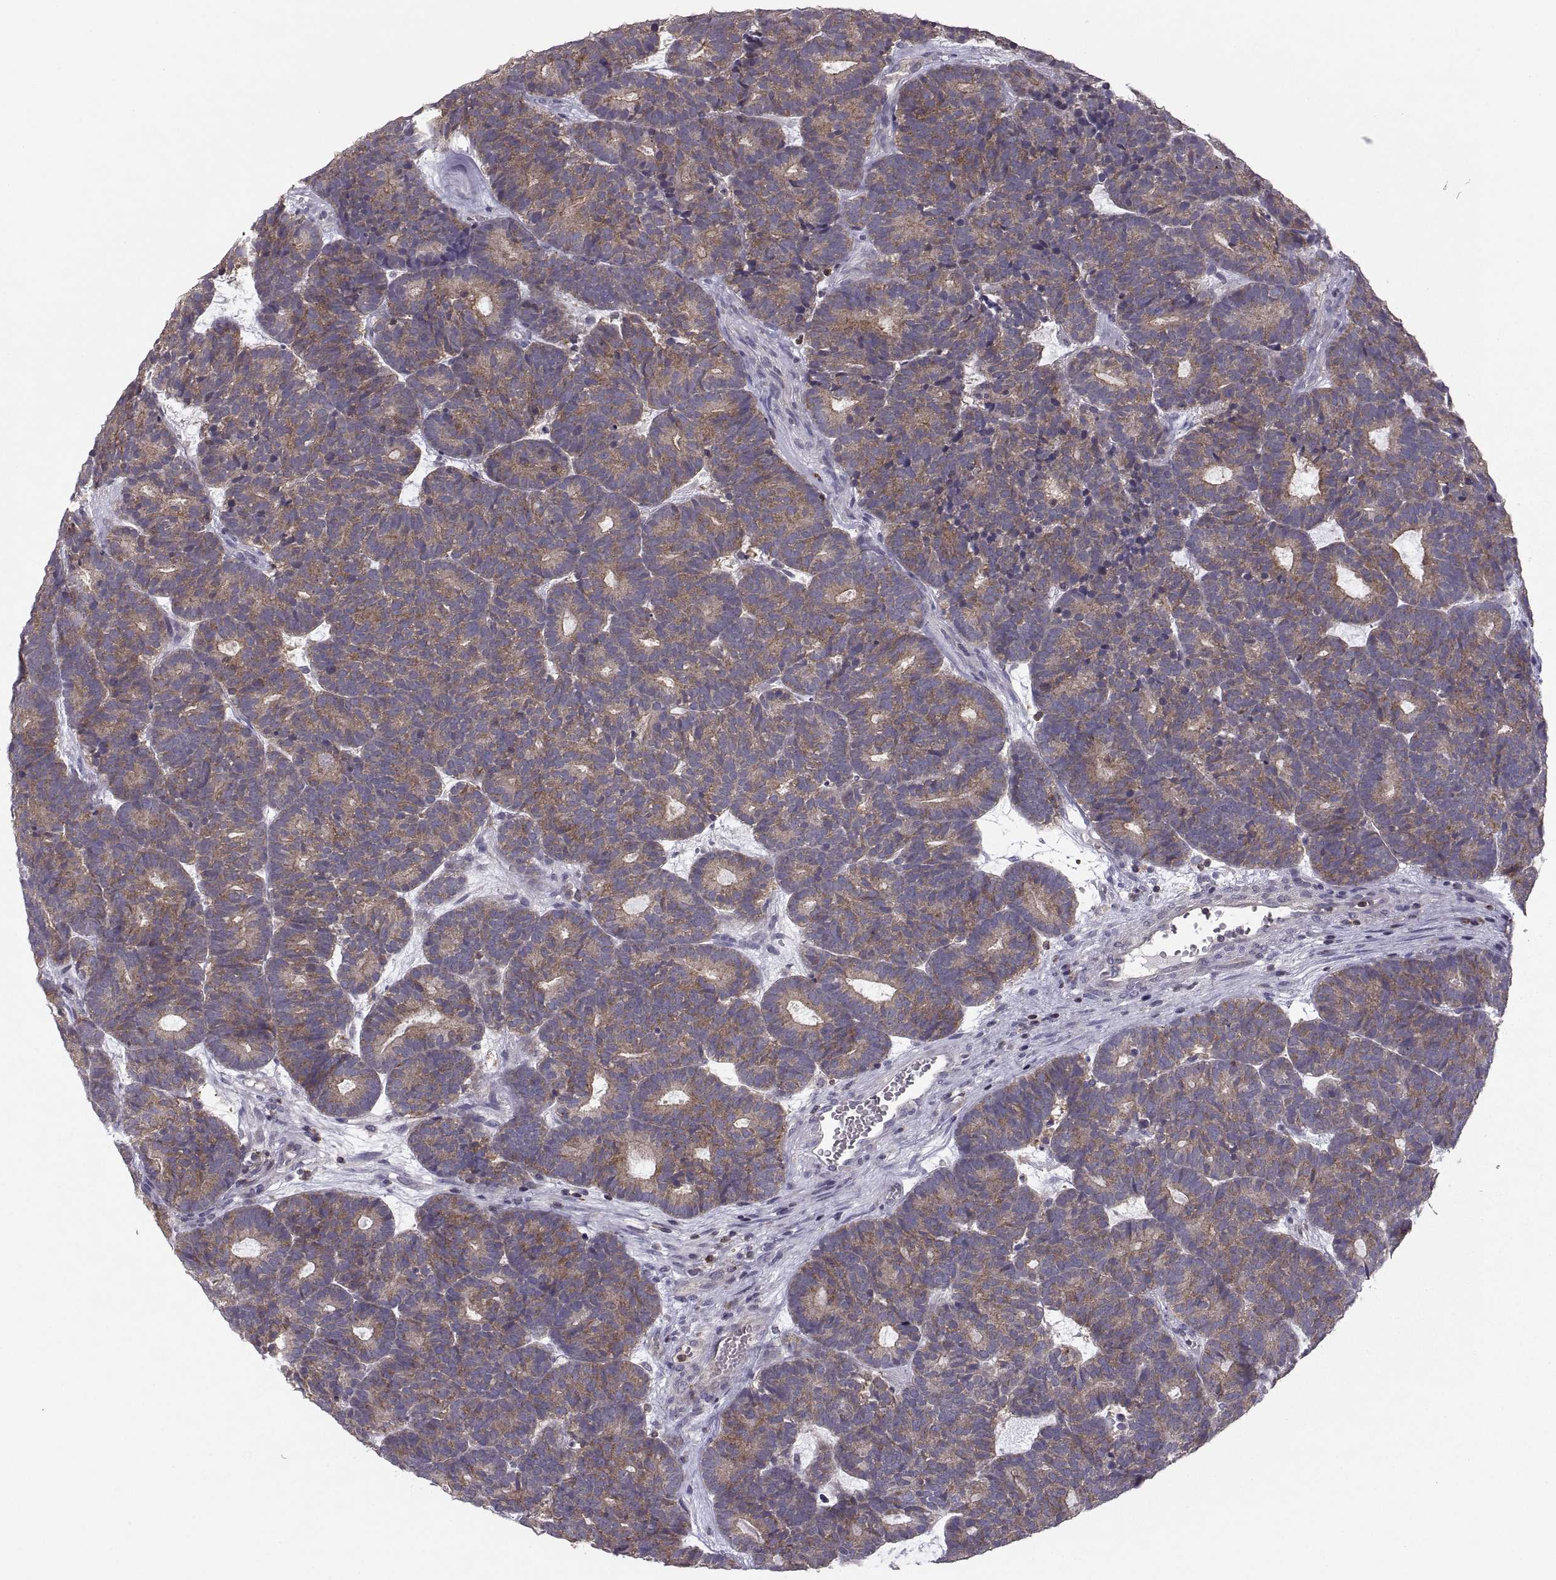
{"staining": {"intensity": "weak", "quantity": "25%-75%", "location": "cytoplasmic/membranous"}, "tissue": "head and neck cancer", "cell_type": "Tumor cells", "image_type": "cancer", "snomed": [{"axis": "morphology", "description": "Adenocarcinoma, NOS"}, {"axis": "topography", "description": "Head-Neck"}], "caption": "Immunohistochemical staining of human head and neck cancer demonstrates low levels of weak cytoplasmic/membranous staining in approximately 25%-75% of tumor cells.", "gene": "EZR", "patient": {"sex": "female", "age": 81}}